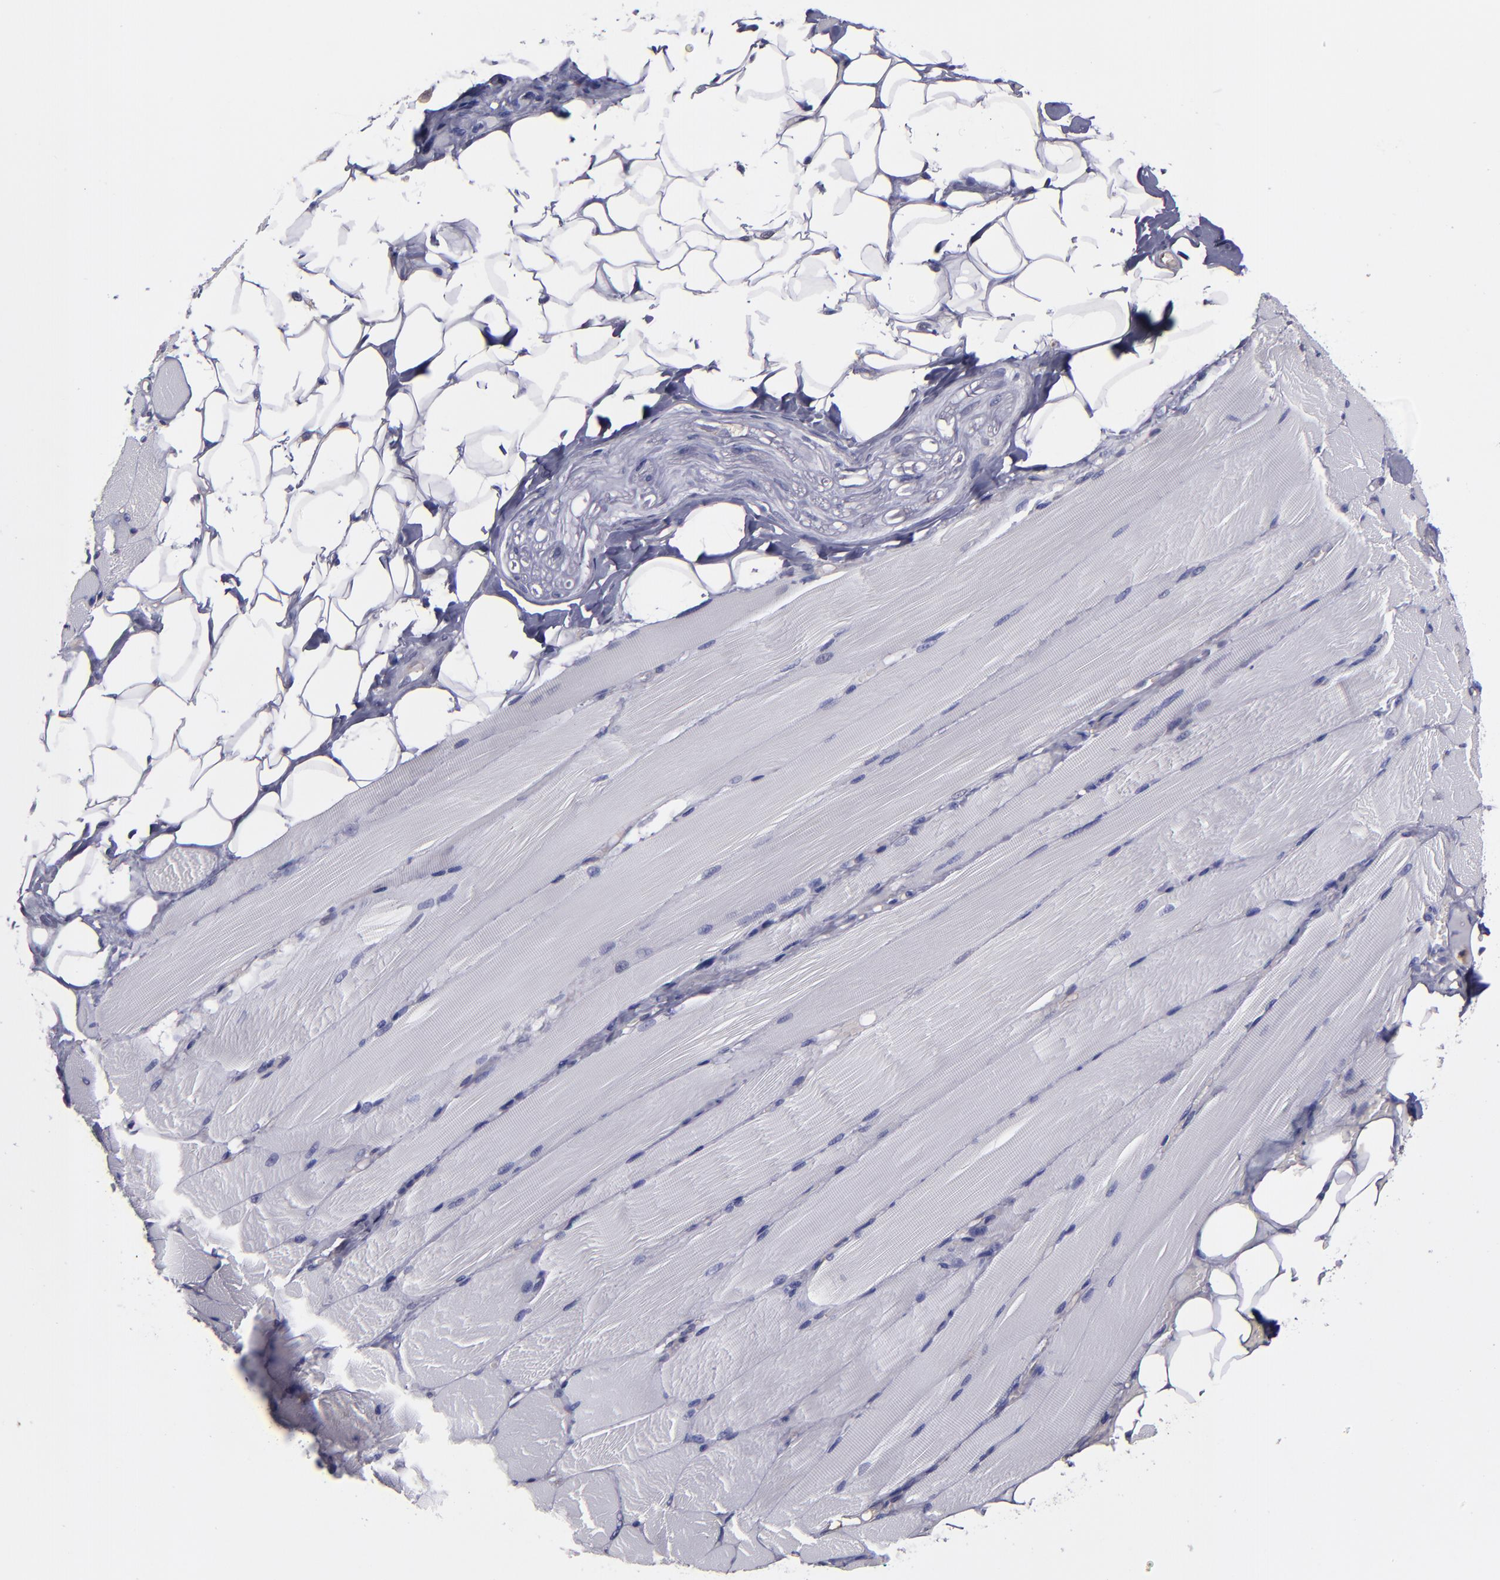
{"staining": {"intensity": "negative", "quantity": "none", "location": "none"}, "tissue": "skeletal muscle", "cell_type": "Myocytes", "image_type": "normal", "snomed": [{"axis": "morphology", "description": "Normal tissue, NOS"}, {"axis": "topography", "description": "Skeletal muscle"}, {"axis": "topography", "description": "Peripheral nerve tissue"}], "caption": "DAB (3,3'-diaminobenzidine) immunohistochemical staining of benign human skeletal muscle demonstrates no significant positivity in myocytes. (DAB (3,3'-diaminobenzidine) immunohistochemistry, high magnification).", "gene": "CARS1", "patient": {"sex": "female", "age": 84}}